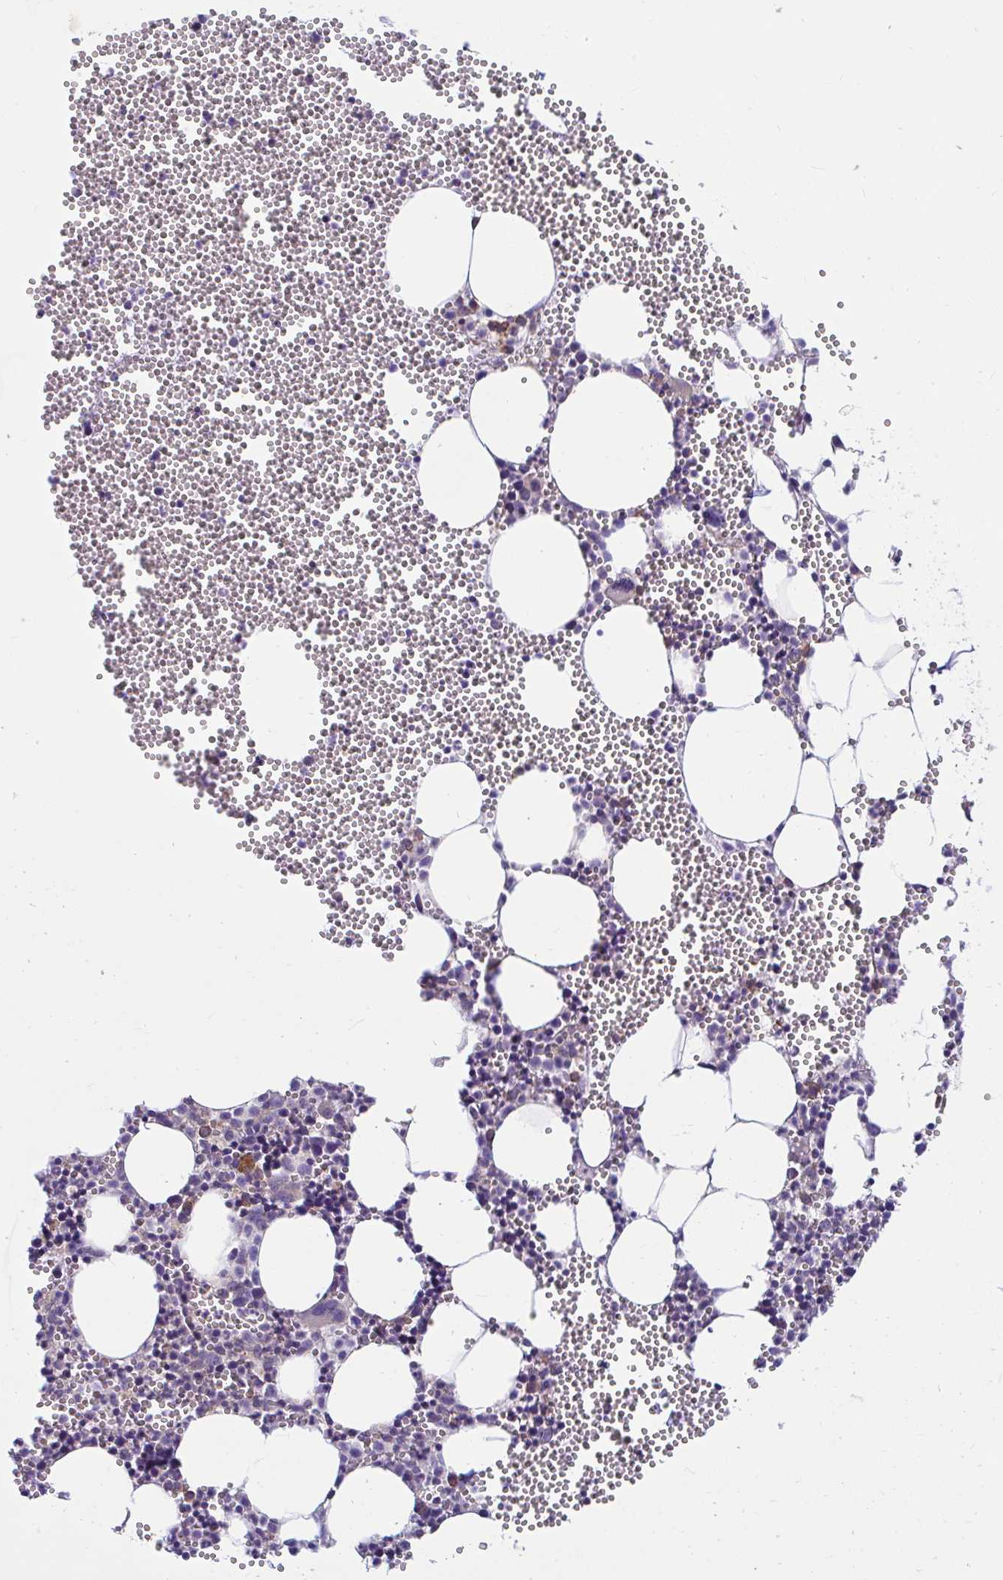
{"staining": {"intensity": "strong", "quantity": "<25%", "location": "cytoplasmic/membranous"}, "tissue": "bone marrow", "cell_type": "Hematopoietic cells", "image_type": "normal", "snomed": [{"axis": "morphology", "description": "Normal tissue, NOS"}, {"axis": "topography", "description": "Bone marrow"}], "caption": "This image reveals benign bone marrow stained with immunohistochemistry to label a protein in brown. The cytoplasmic/membranous of hematopoietic cells show strong positivity for the protein. Nuclei are counter-stained blue.", "gene": "WBP1", "patient": {"sex": "female", "age": 80}}